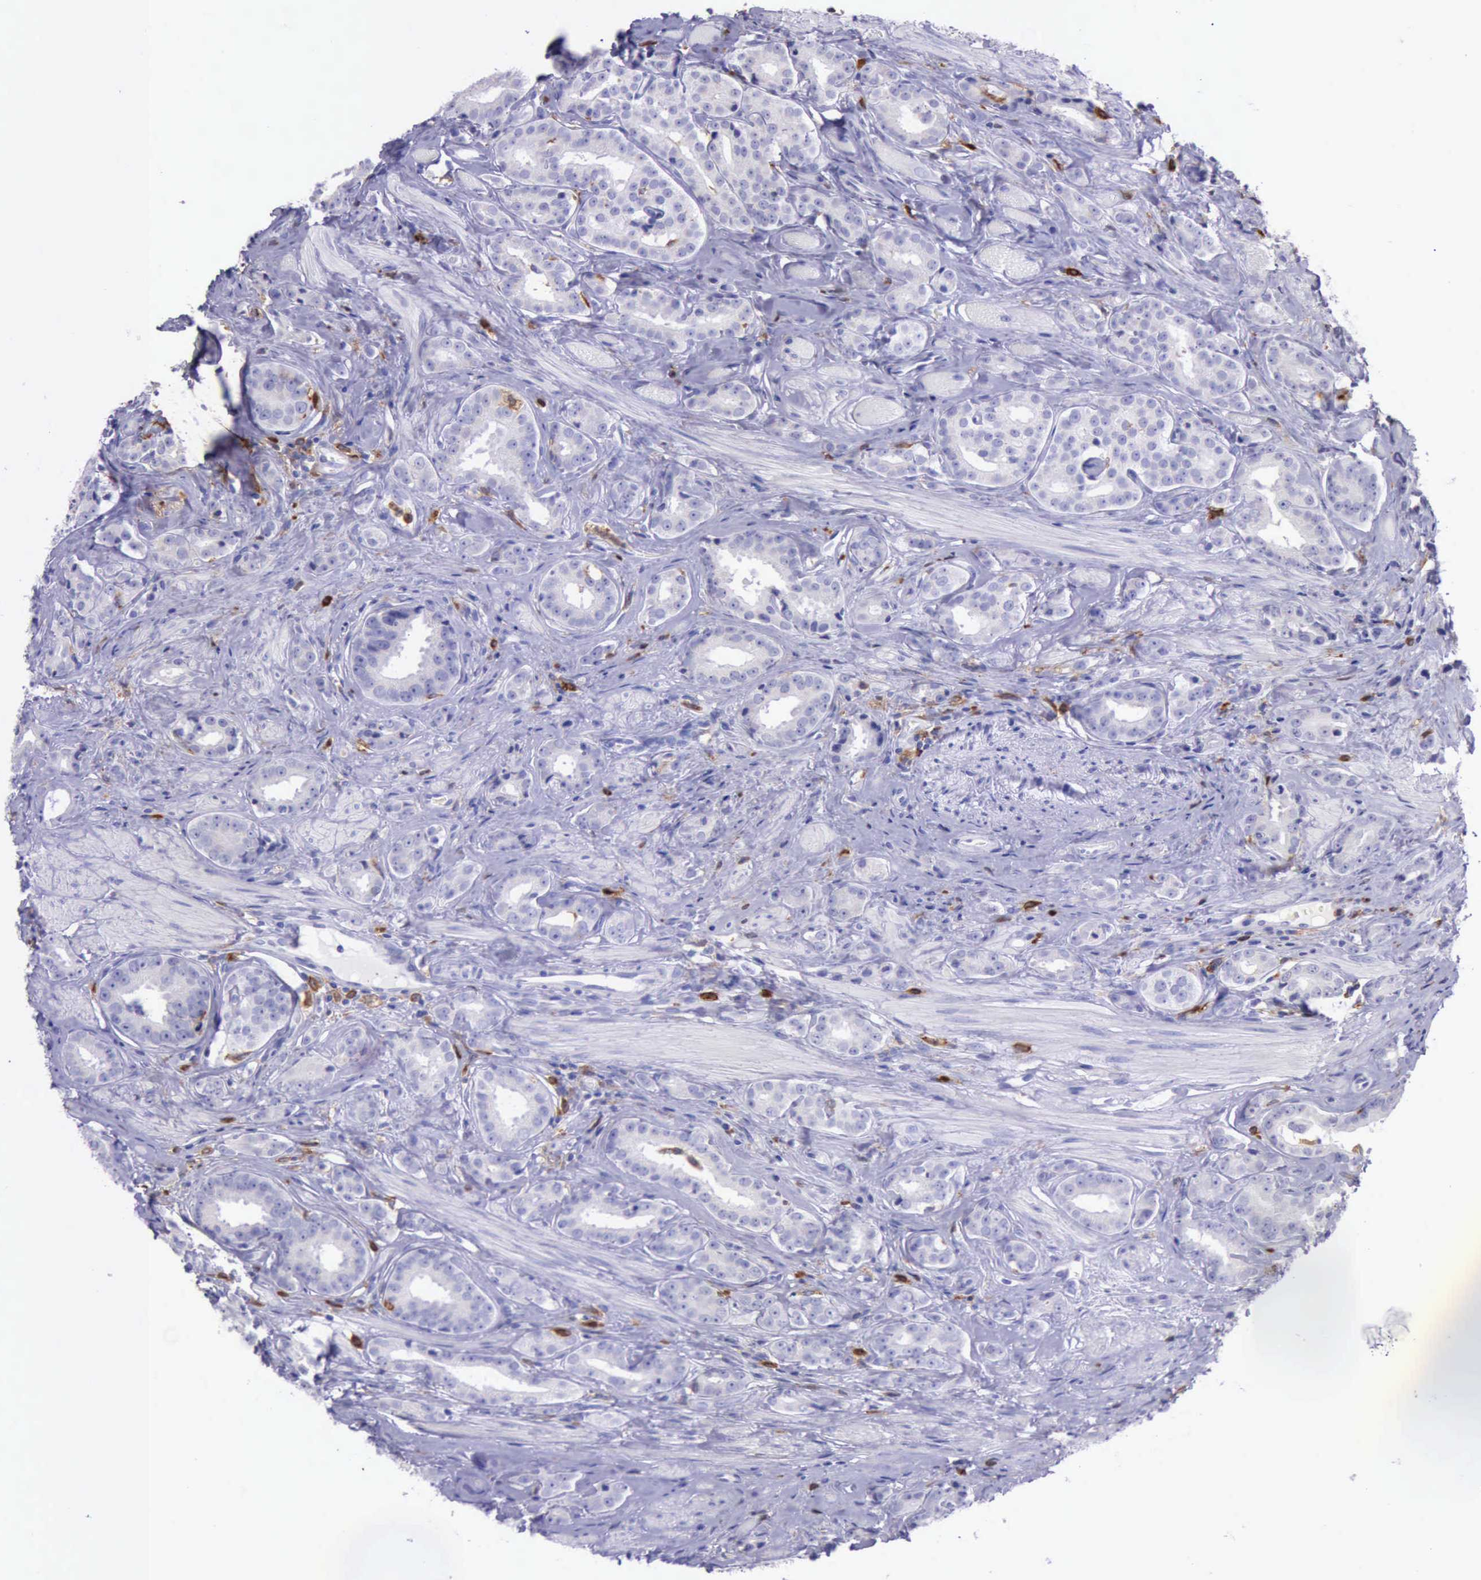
{"staining": {"intensity": "negative", "quantity": "none", "location": "none"}, "tissue": "prostate cancer", "cell_type": "Tumor cells", "image_type": "cancer", "snomed": [{"axis": "morphology", "description": "Adenocarcinoma, Medium grade"}, {"axis": "topography", "description": "Prostate"}], "caption": "Tumor cells are negative for brown protein staining in prostate cancer (medium-grade adenocarcinoma).", "gene": "BTK", "patient": {"sex": "male", "age": 53}}